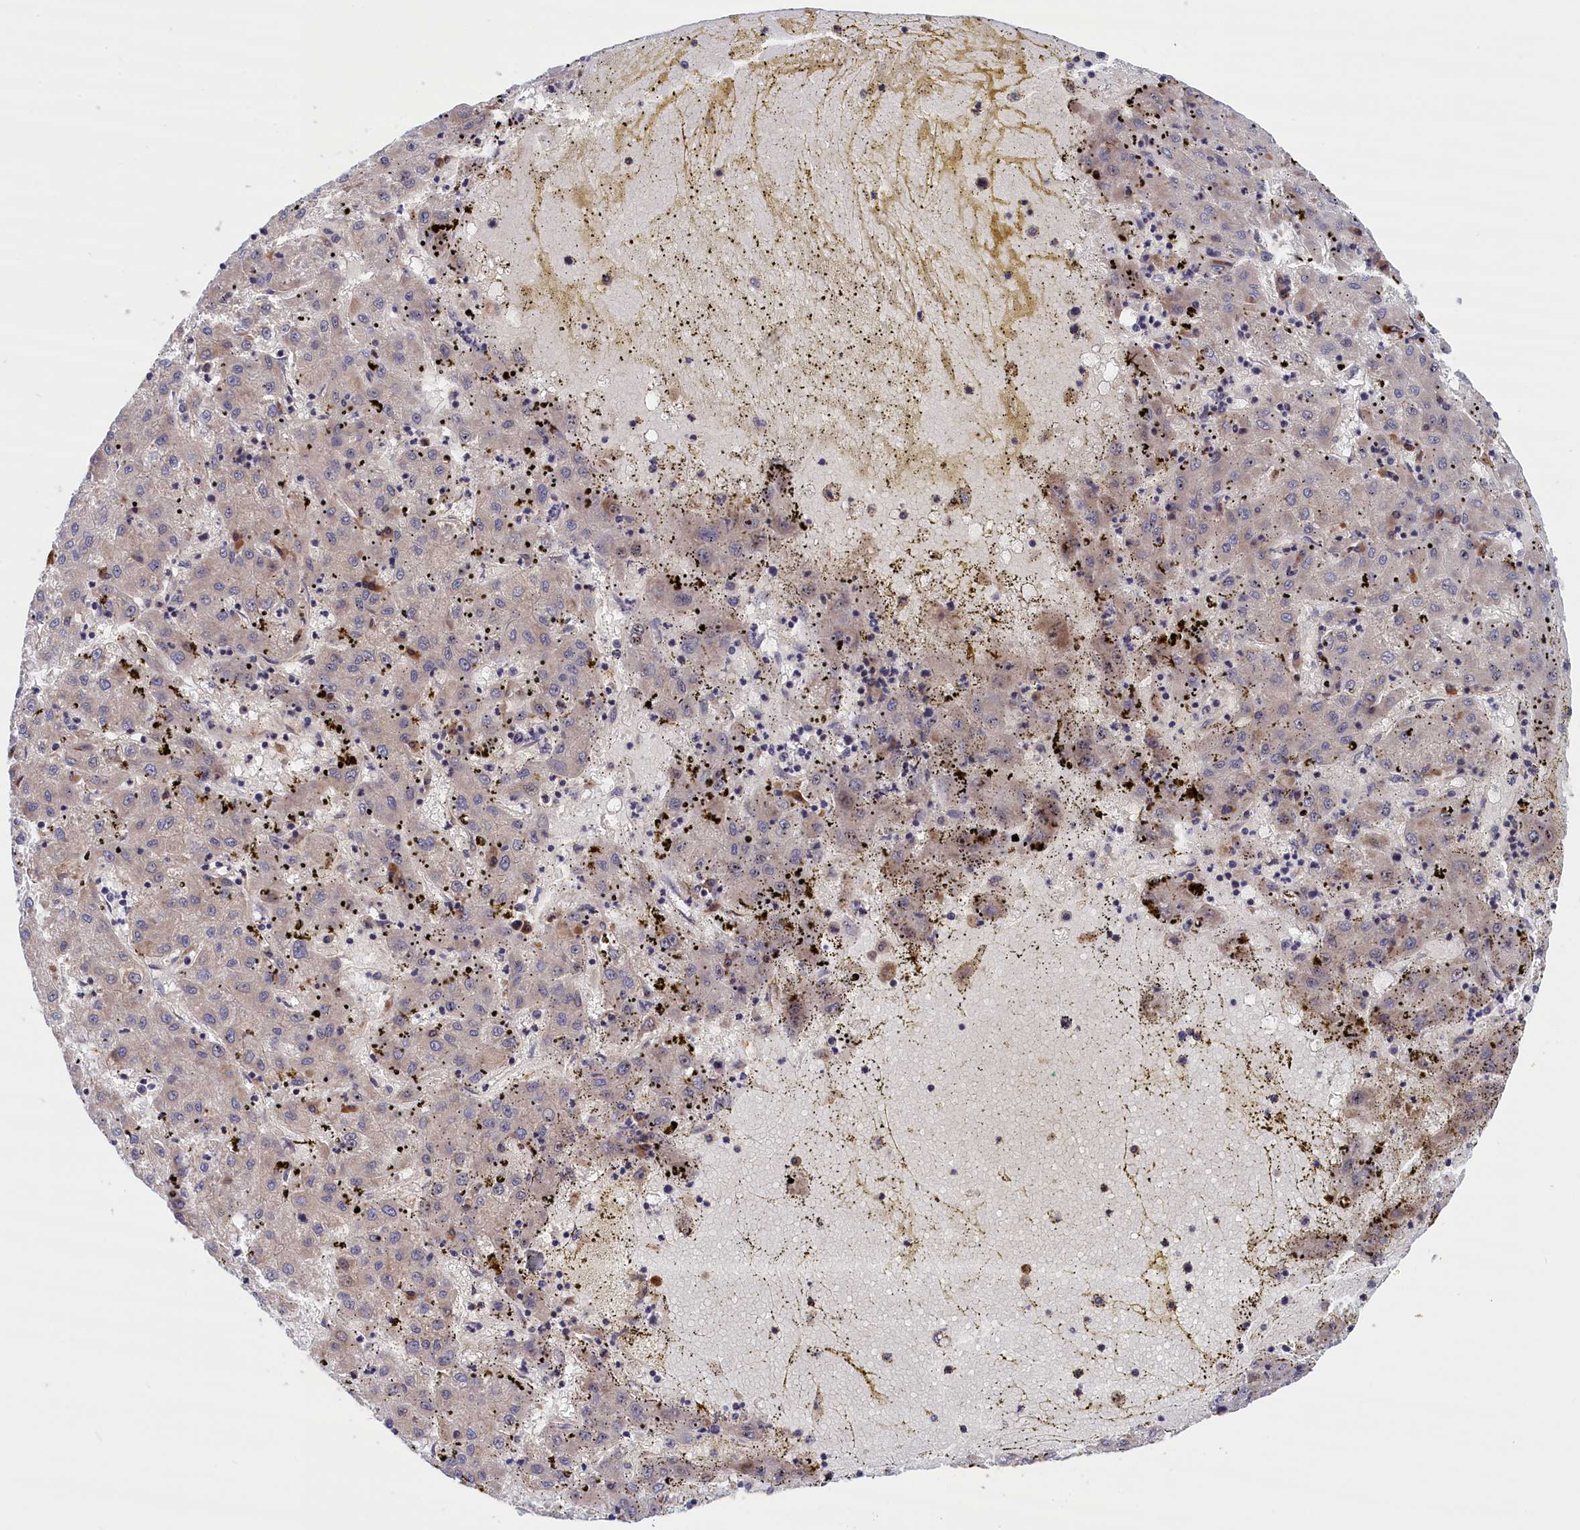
{"staining": {"intensity": "negative", "quantity": "none", "location": "none"}, "tissue": "liver cancer", "cell_type": "Tumor cells", "image_type": "cancer", "snomed": [{"axis": "morphology", "description": "Carcinoma, Hepatocellular, NOS"}, {"axis": "topography", "description": "Liver"}], "caption": "Tumor cells show no significant positivity in liver hepatocellular carcinoma. Brightfield microscopy of immunohistochemistry (IHC) stained with DAB (3,3'-diaminobenzidine) (brown) and hematoxylin (blue), captured at high magnification.", "gene": "CRACD", "patient": {"sex": "male", "age": 72}}